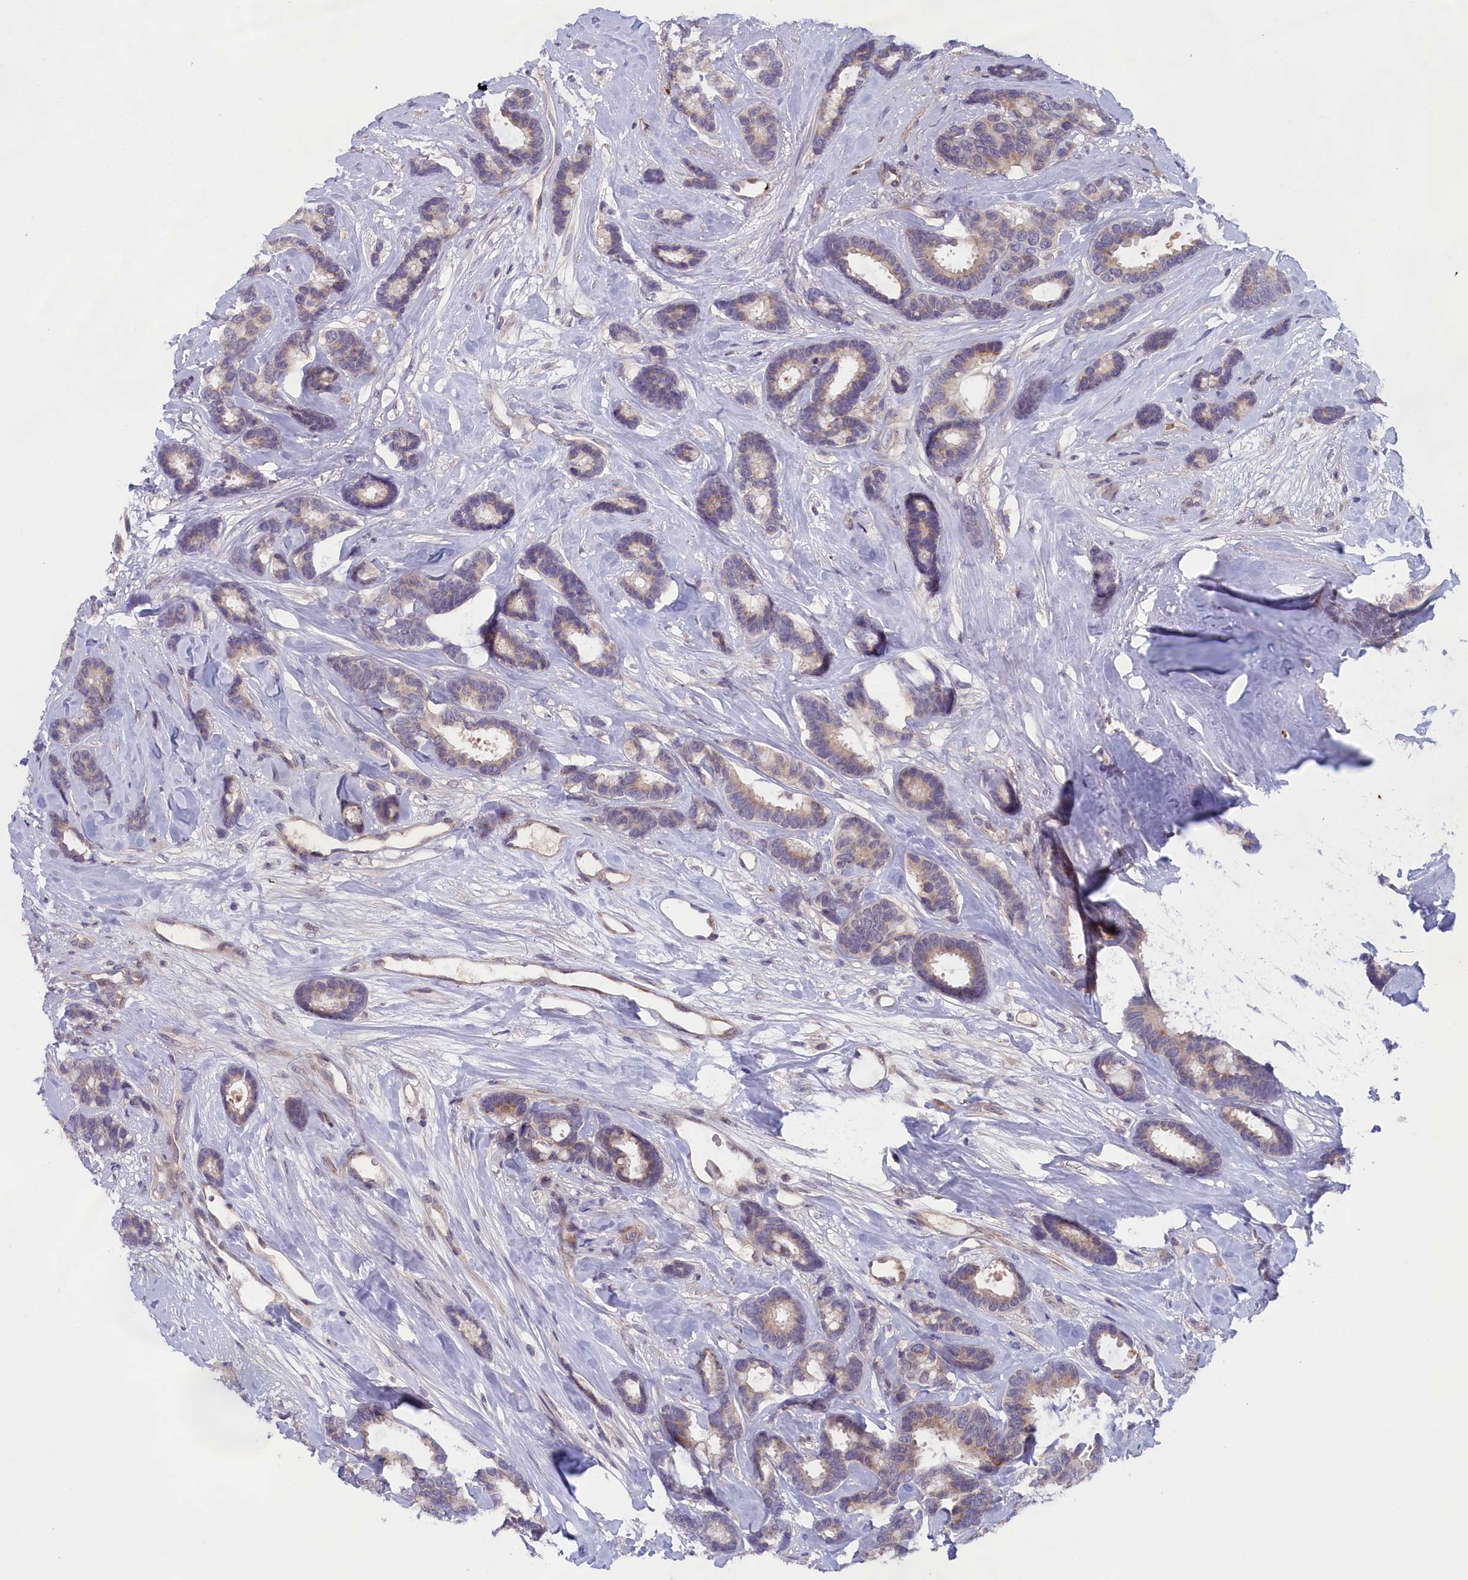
{"staining": {"intensity": "weak", "quantity": "25%-75%", "location": "cytoplasmic/membranous"}, "tissue": "breast cancer", "cell_type": "Tumor cells", "image_type": "cancer", "snomed": [{"axis": "morphology", "description": "Duct carcinoma"}, {"axis": "topography", "description": "Breast"}], "caption": "Intraductal carcinoma (breast) was stained to show a protein in brown. There is low levels of weak cytoplasmic/membranous expression in approximately 25%-75% of tumor cells.", "gene": "IGFALS", "patient": {"sex": "female", "age": 87}}